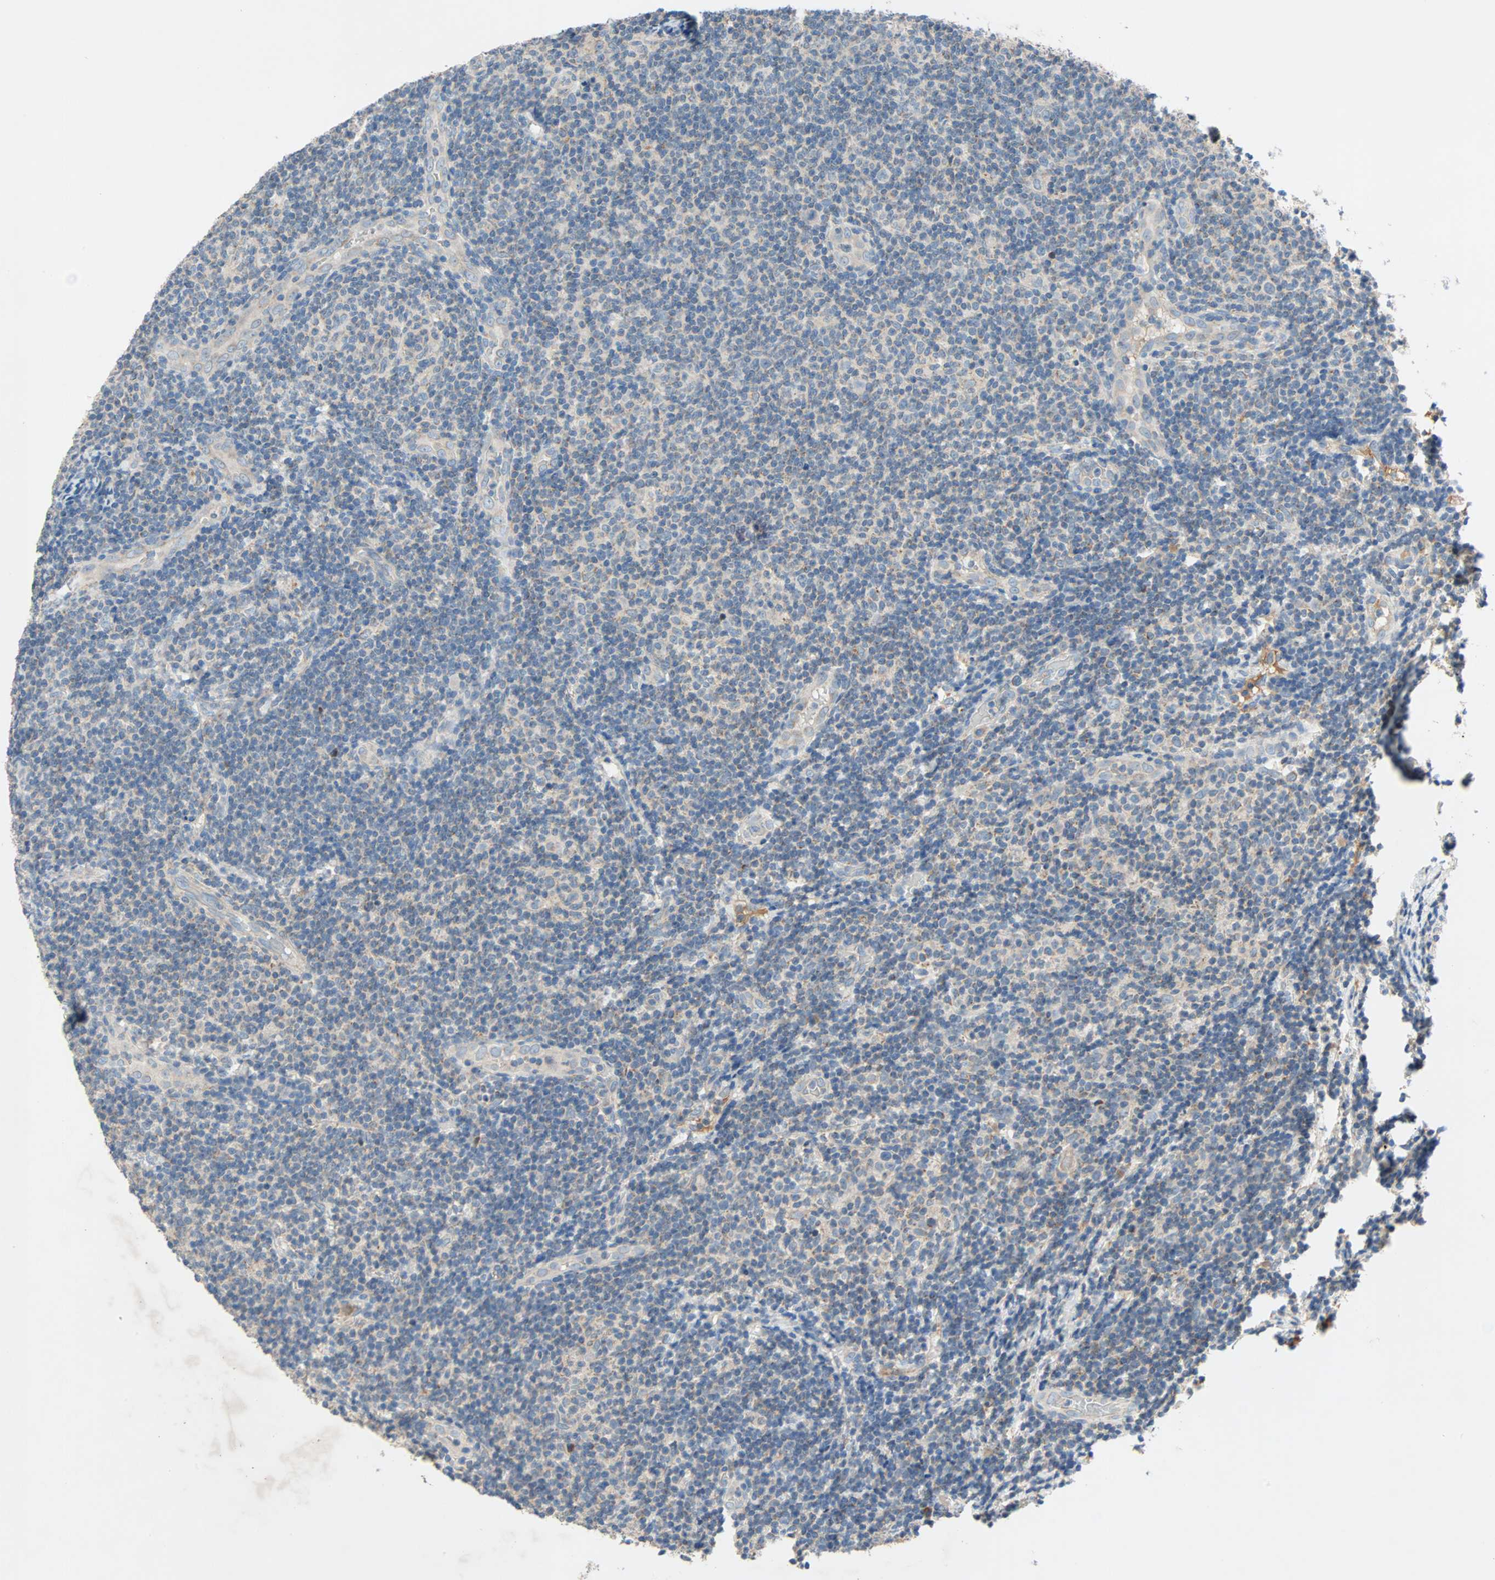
{"staining": {"intensity": "weak", "quantity": "25%-75%", "location": "cytoplasmic/membranous"}, "tissue": "lymphoma", "cell_type": "Tumor cells", "image_type": "cancer", "snomed": [{"axis": "morphology", "description": "Malignant lymphoma, non-Hodgkin's type, Low grade"}, {"axis": "topography", "description": "Lymph node"}], "caption": "IHC (DAB (3,3'-diaminobenzidine)) staining of lymphoma exhibits weak cytoplasmic/membranous protein expression in approximately 25%-75% of tumor cells. The staining was performed using DAB (3,3'-diaminobenzidine) to visualize the protein expression in brown, while the nuclei were stained in blue with hematoxylin (Magnification: 20x).", "gene": "XYLT1", "patient": {"sex": "male", "age": 83}}